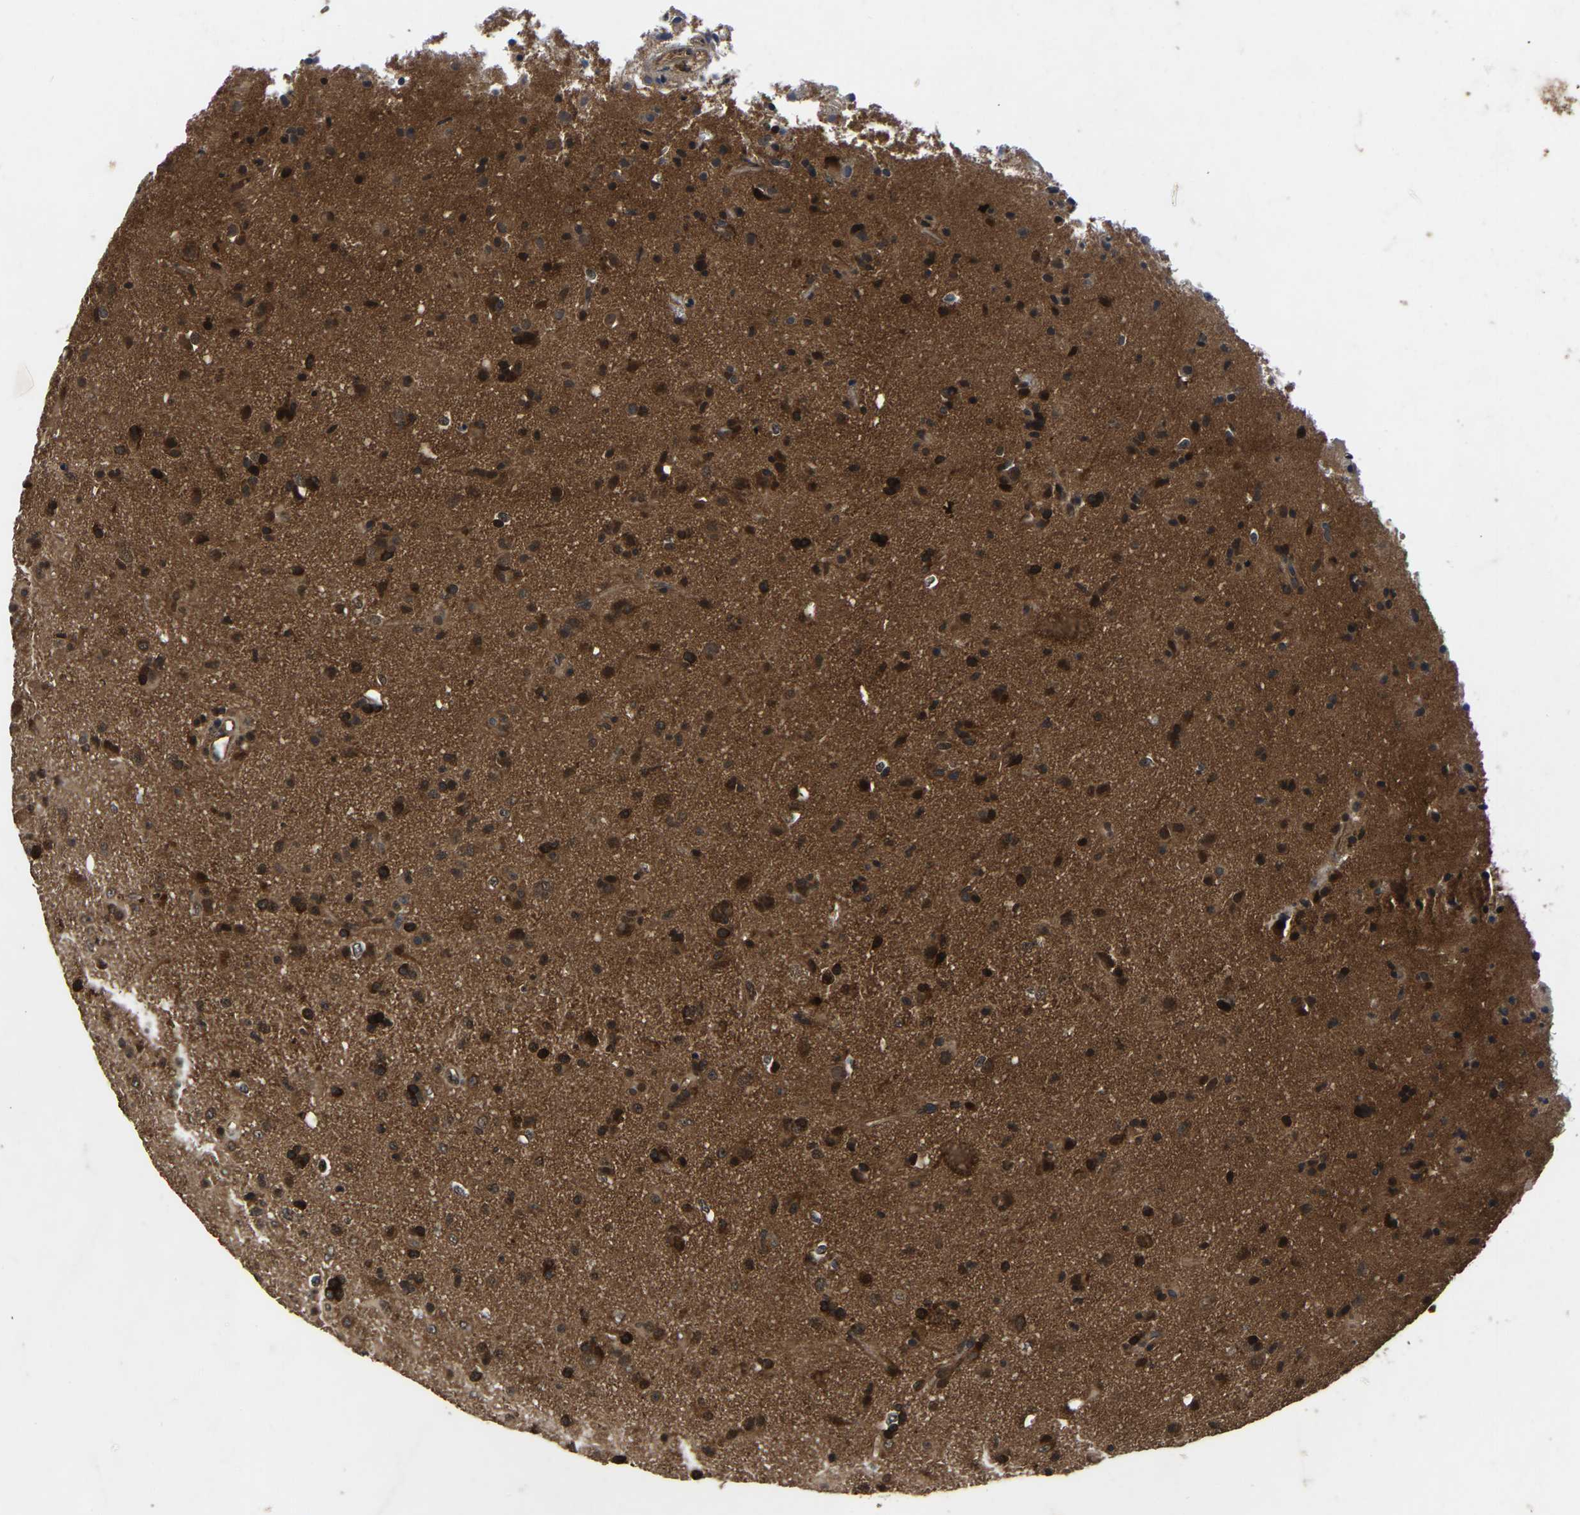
{"staining": {"intensity": "strong", "quantity": ">75%", "location": "cytoplasmic/membranous"}, "tissue": "glioma", "cell_type": "Tumor cells", "image_type": "cancer", "snomed": [{"axis": "morphology", "description": "Glioma, malignant, Low grade"}, {"axis": "topography", "description": "Brain"}], "caption": "This is a photomicrograph of immunohistochemistry staining of malignant glioma (low-grade), which shows strong positivity in the cytoplasmic/membranous of tumor cells.", "gene": "FGD5", "patient": {"sex": "male", "age": 65}}